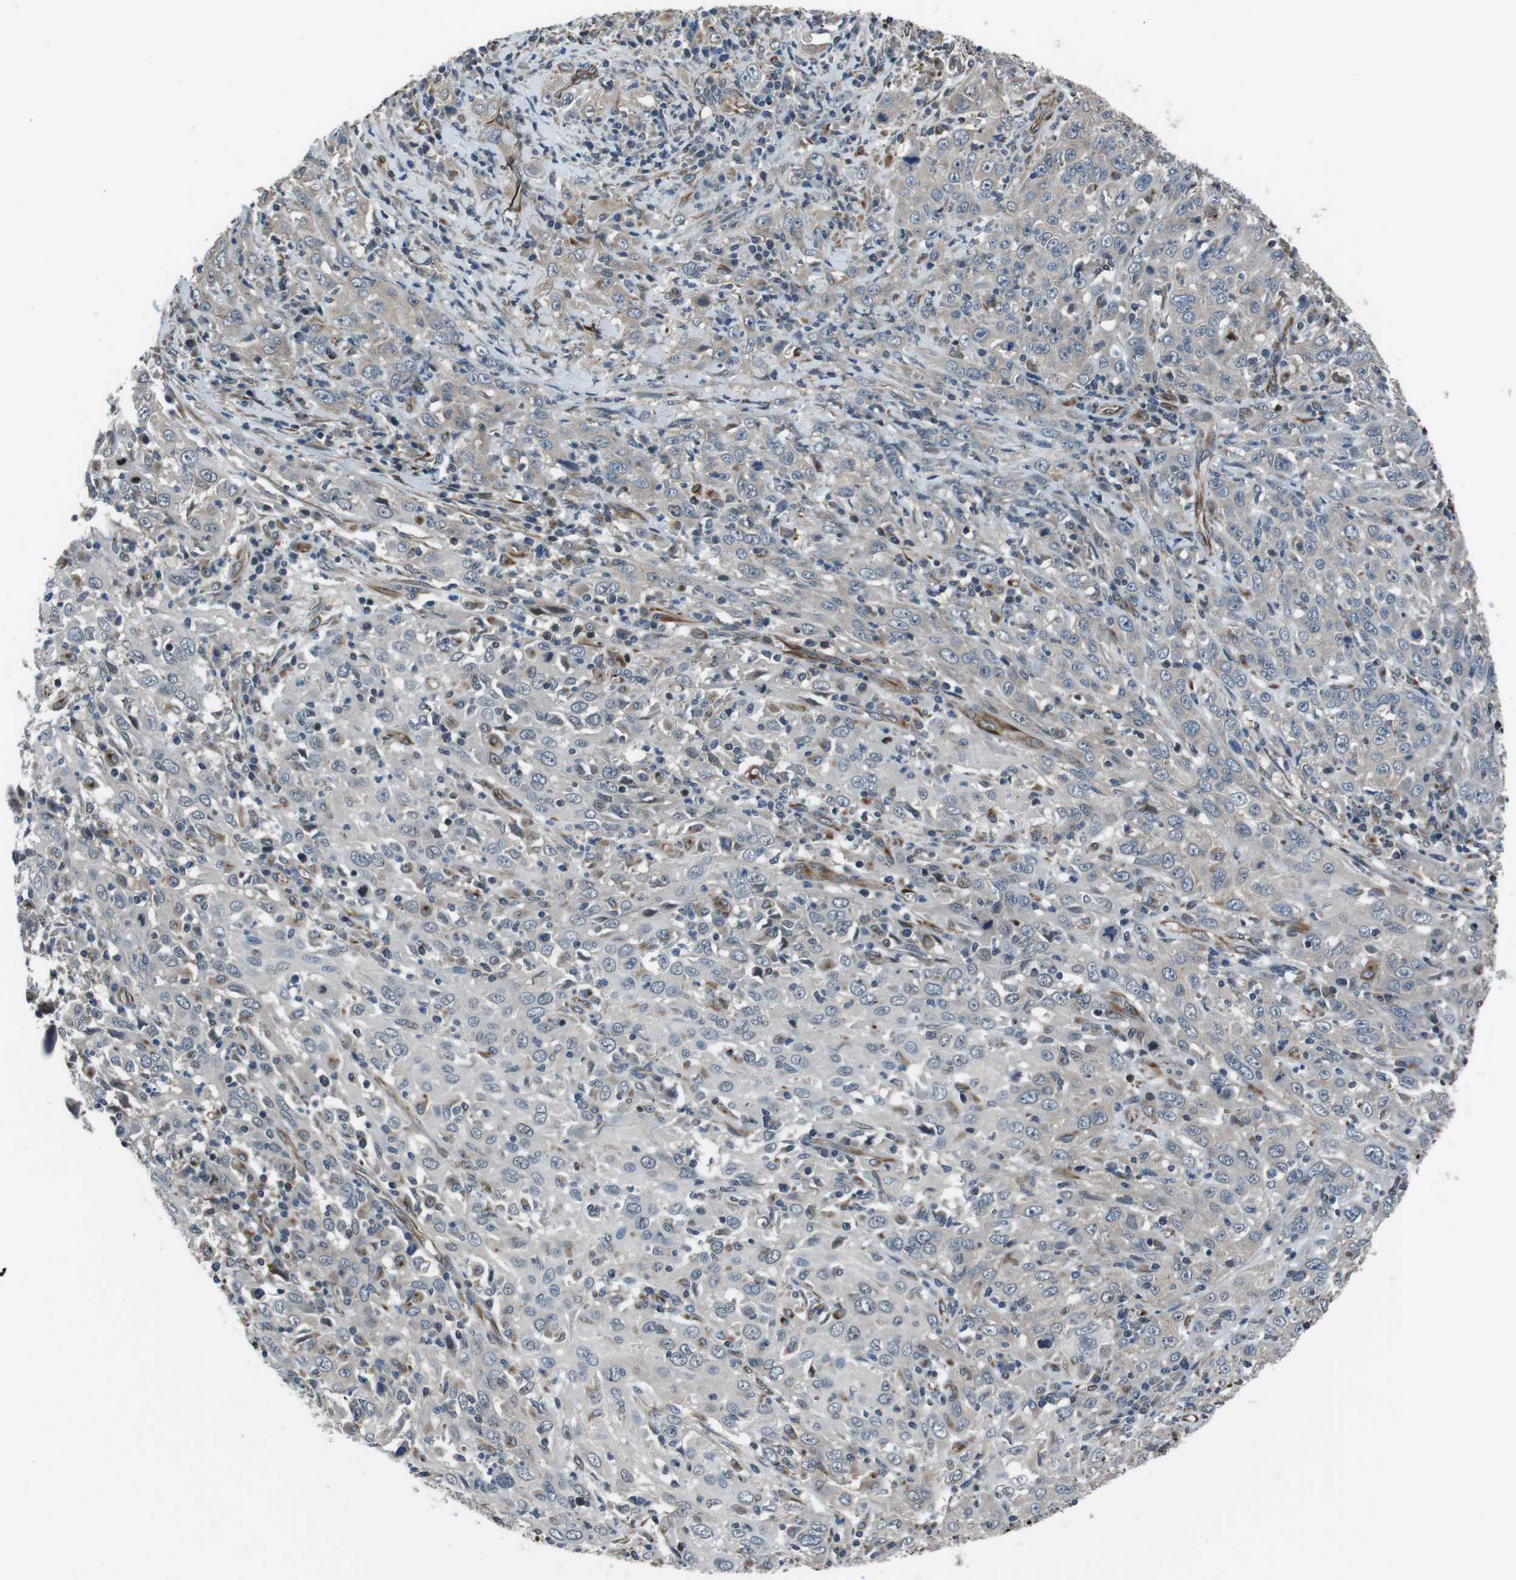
{"staining": {"intensity": "negative", "quantity": "none", "location": "none"}, "tissue": "cervical cancer", "cell_type": "Tumor cells", "image_type": "cancer", "snomed": [{"axis": "morphology", "description": "Squamous cell carcinoma, NOS"}, {"axis": "topography", "description": "Cervix"}], "caption": "DAB (3,3'-diaminobenzidine) immunohistochemical staining of cervical cancer reveals no significant positivity in tumor cells. (DAB (3,3'-diaminobenzidine) IHC with hematoxylin counter stain).", "gene": "LRRC49", "patient": {"sex": "female", "age": 46}}